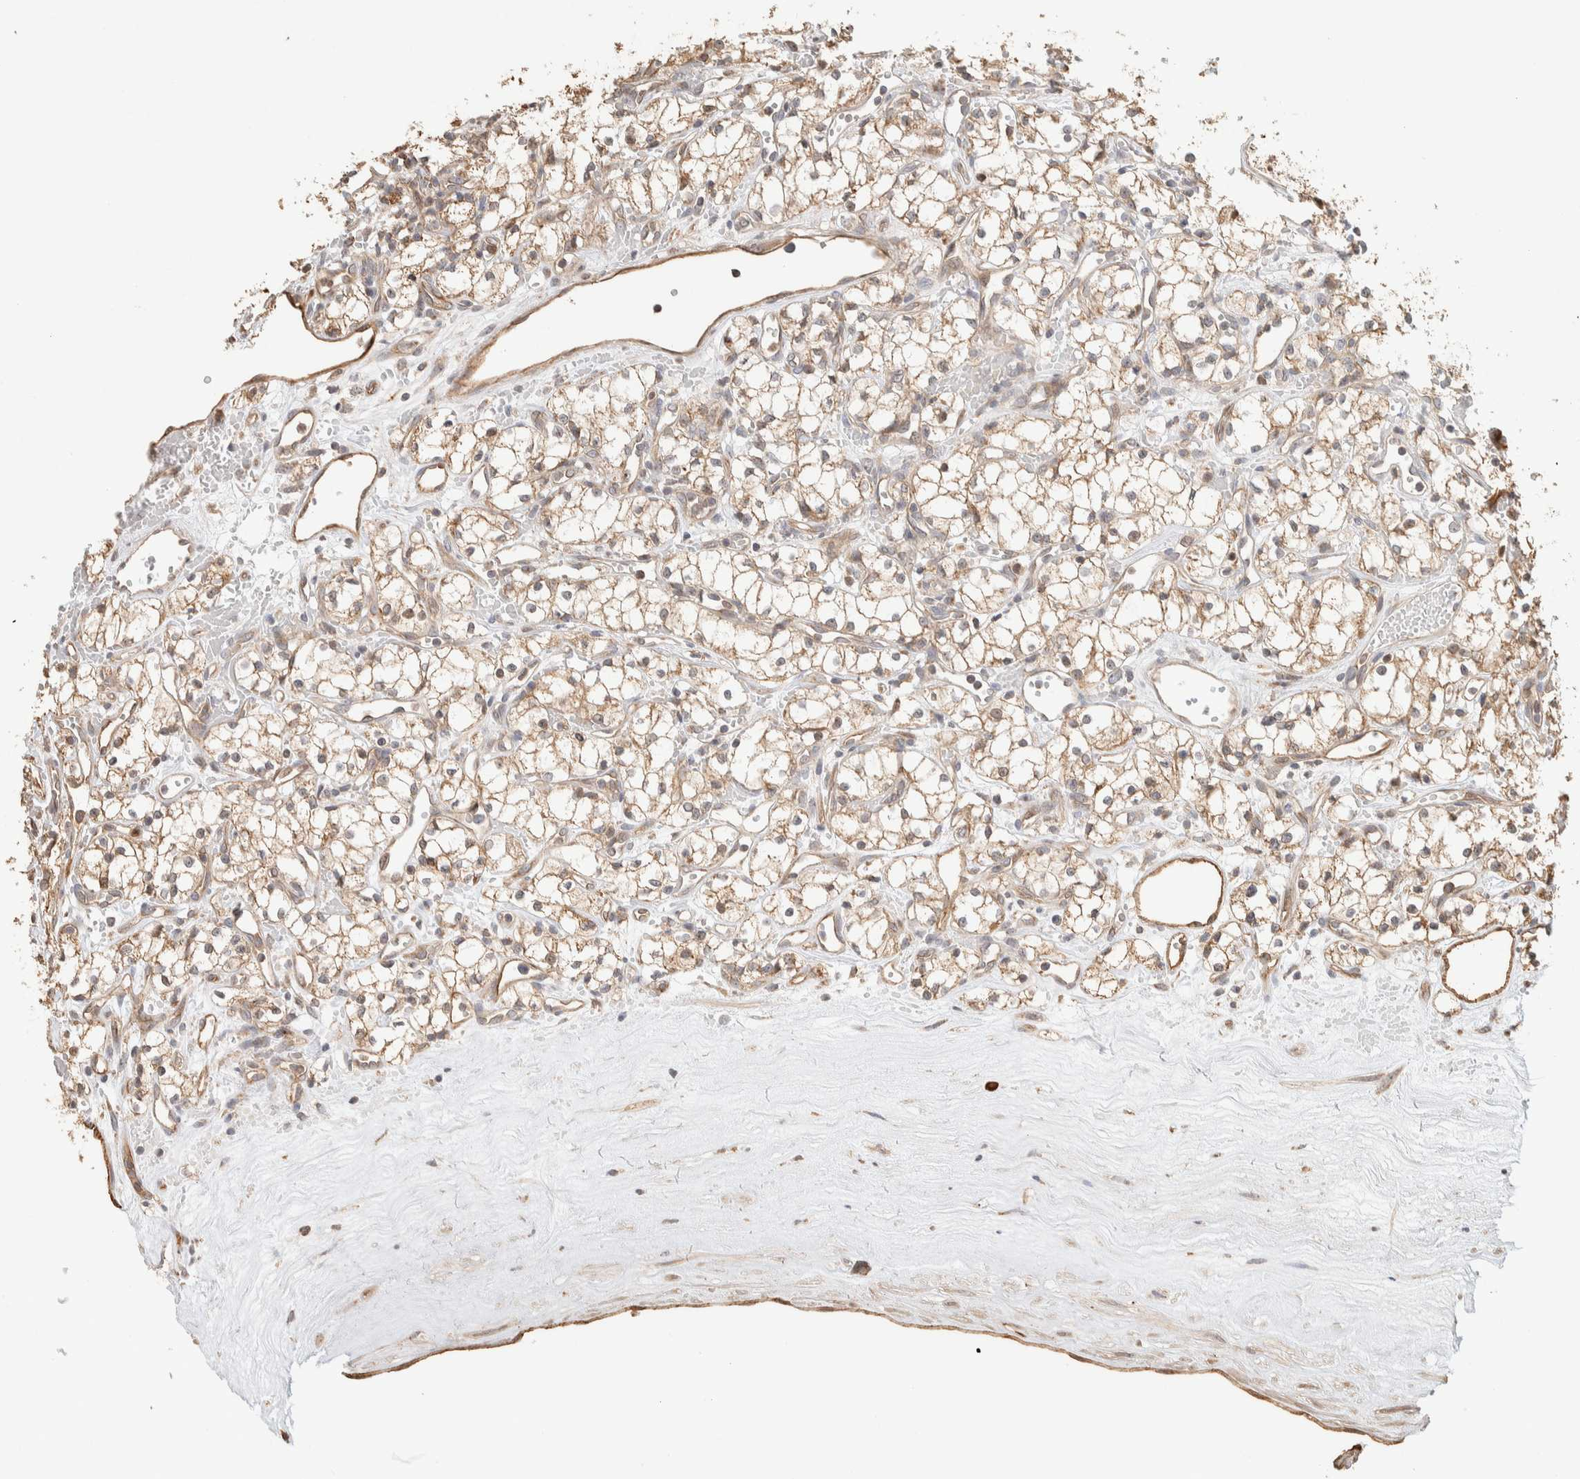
{"staining": {"intensity": "moderate", "quantity": ">75%", "location": "cytoplasmic/membranous"}, "tissue": "renal cancer", "cell_type": "Tumor cells", "image_type": "cancer", "snomed": [{"axis": "morphology", "description": "Adenocarcinoma, NOS"}, {"axis": "topography", "description": "Kidney"}], "caption": "Immunohistochemistry staining of renal cancer (adenocarcinoma), which exhibits medium levels of moderate cytoplasmic/membranous staining in about >75% of tumor cells indicating moderate cytoplasmic/membranous protein staining. The staining was performed using DAB (brown) for protein detection and nuclei were counterstained in hematoxylin (blue).", "gene": "KIF9", "patient": {"sex": "male", "age": 59}}